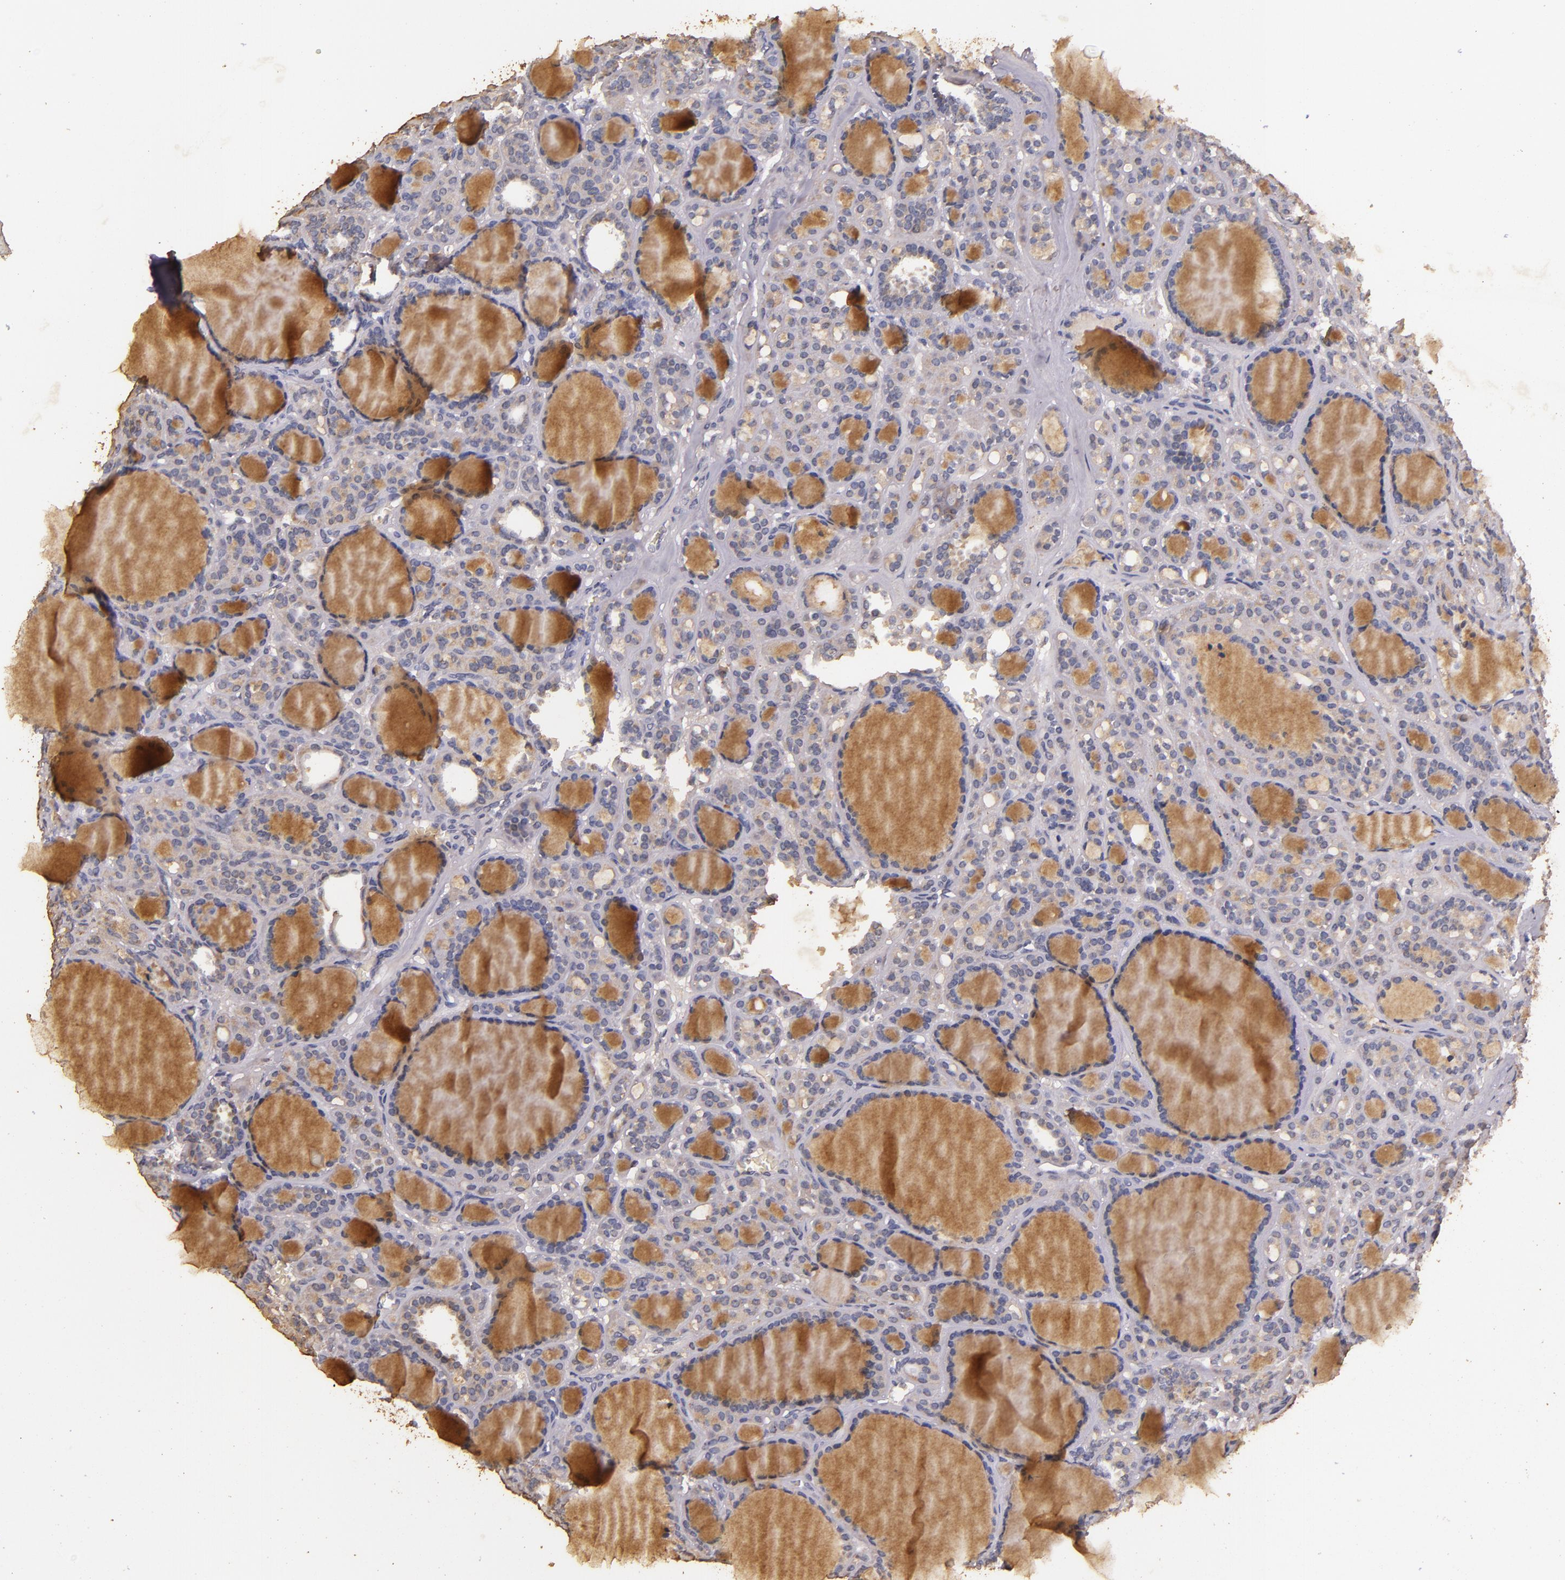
{"staining": {"intensity": "weak", "quantity": "<25%", "location": "cytoplasmic/membranous"}, "tissue": "thyroid cancer", "cell_type": "Tumor cells", "image_type": "cancer", "snomed": [{"axis": "morphology", "description": "Follicular adenoma carcinoma, NOS"}, {"axis": "topography", "description": "Thyroid gland"}], "caption": "This is a photomicrograph of immunohistochemistry staining of follicular adenoma carcinoma (thyroid), which shows no staining in tumor cells.", "gene": "BCL2L13", "patient": {"sex": "female", "age": 71}}